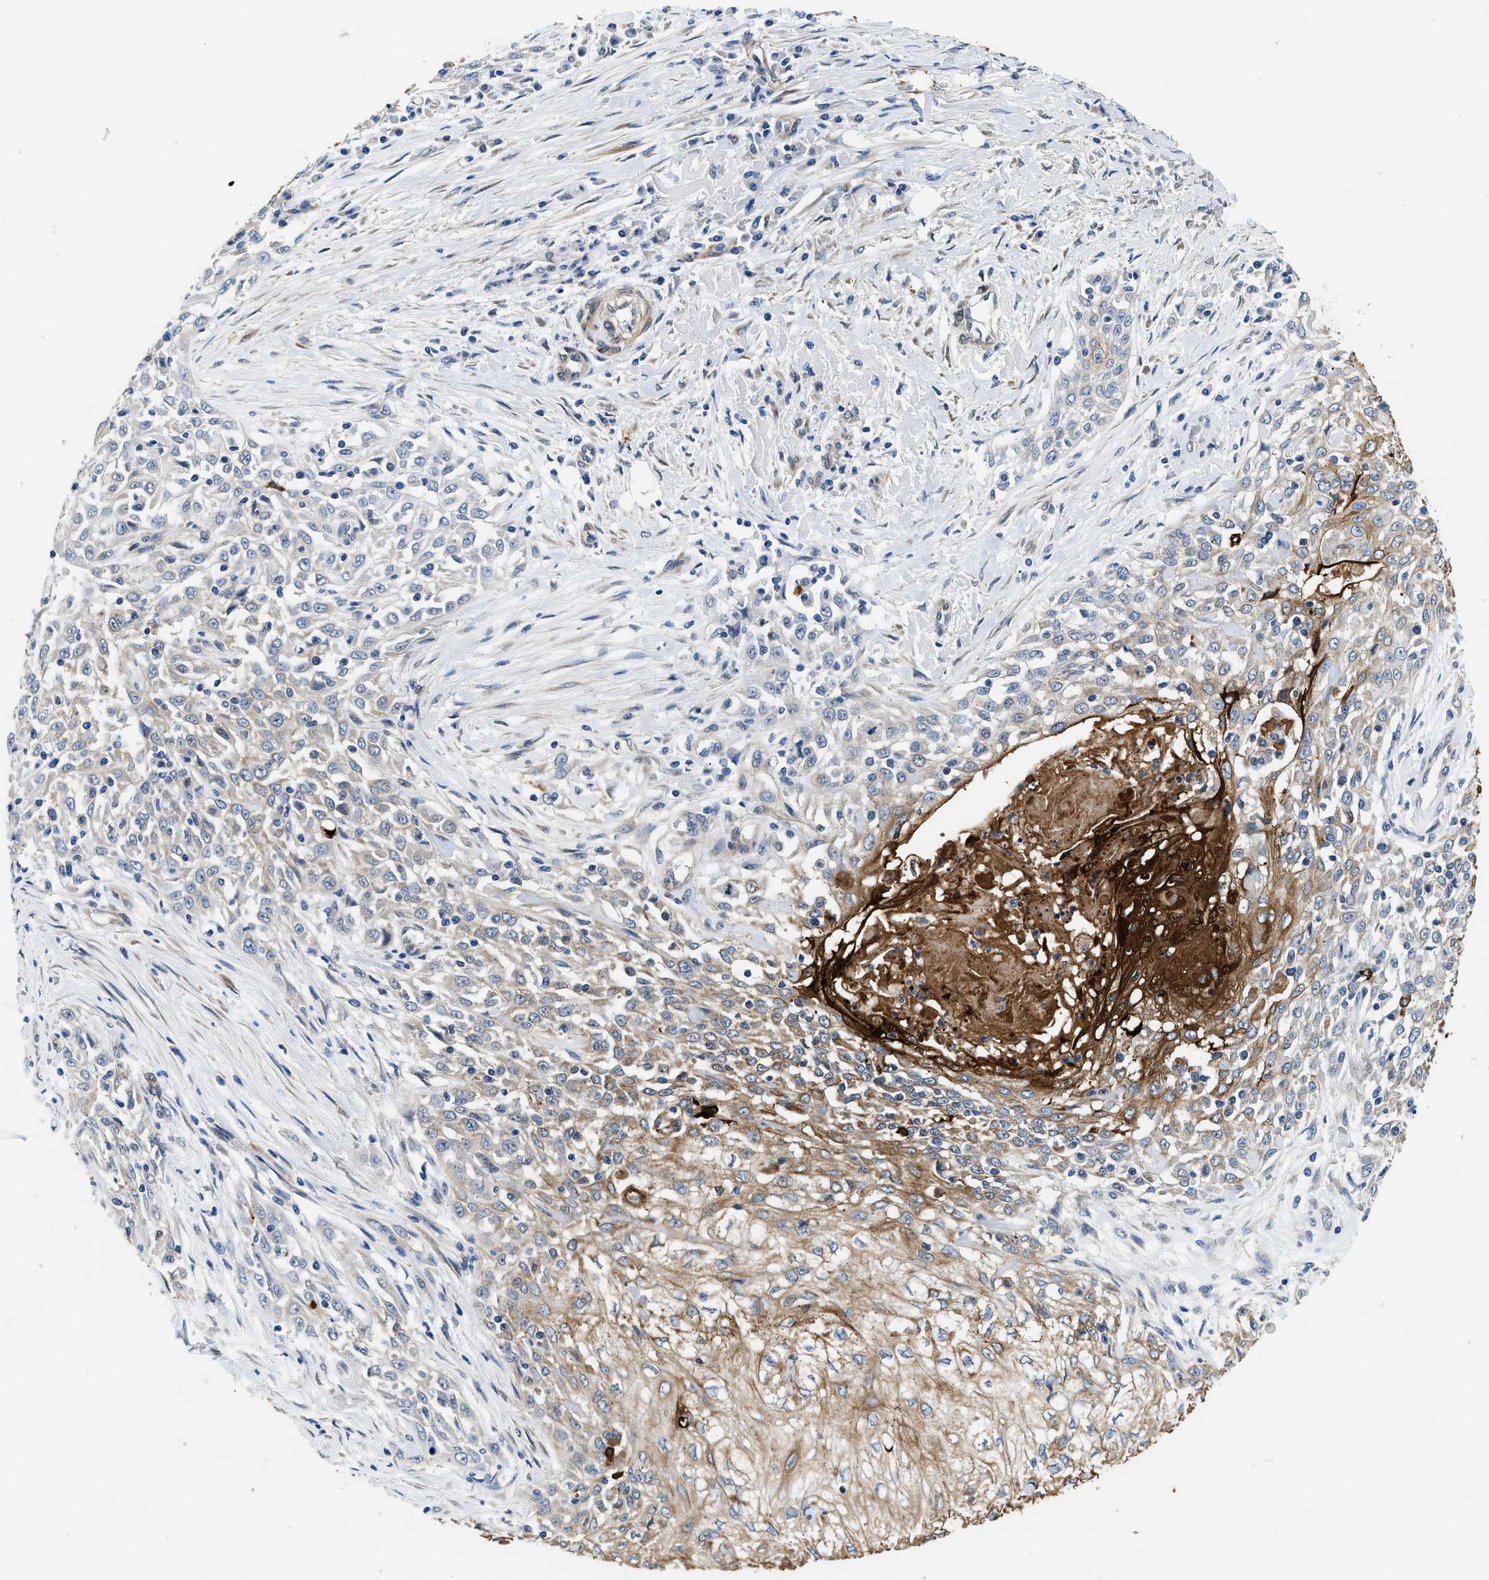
{"staining": {"intensity": "moderate", "quantity": "<25%", "location": "cytoplasmic/membranous"}, "tissue": "skin cancer", "cell_type": "Tumor cells", "image_type": "cancer", "snomed": [{"axis": "morphology", "description": "Squamous cell carcinoma, NOS"}, {"axis": "morphology", "description": "Squamous cell carcinoma, metastatic, NOS"}, {"axis": "topography", "description": "Skin"}, {"axis": "topography", "description": "Lymph node"}], "caption": "Immunohistochemistry (DAB) staining of skin metastatic squamous cell carcinoma demonstrates moderate cytoplasmic/membranous protein staining in about <25% of tumor cells.", "gene": "RAPH1", "patient": {"sex": "male", "age": 75}}